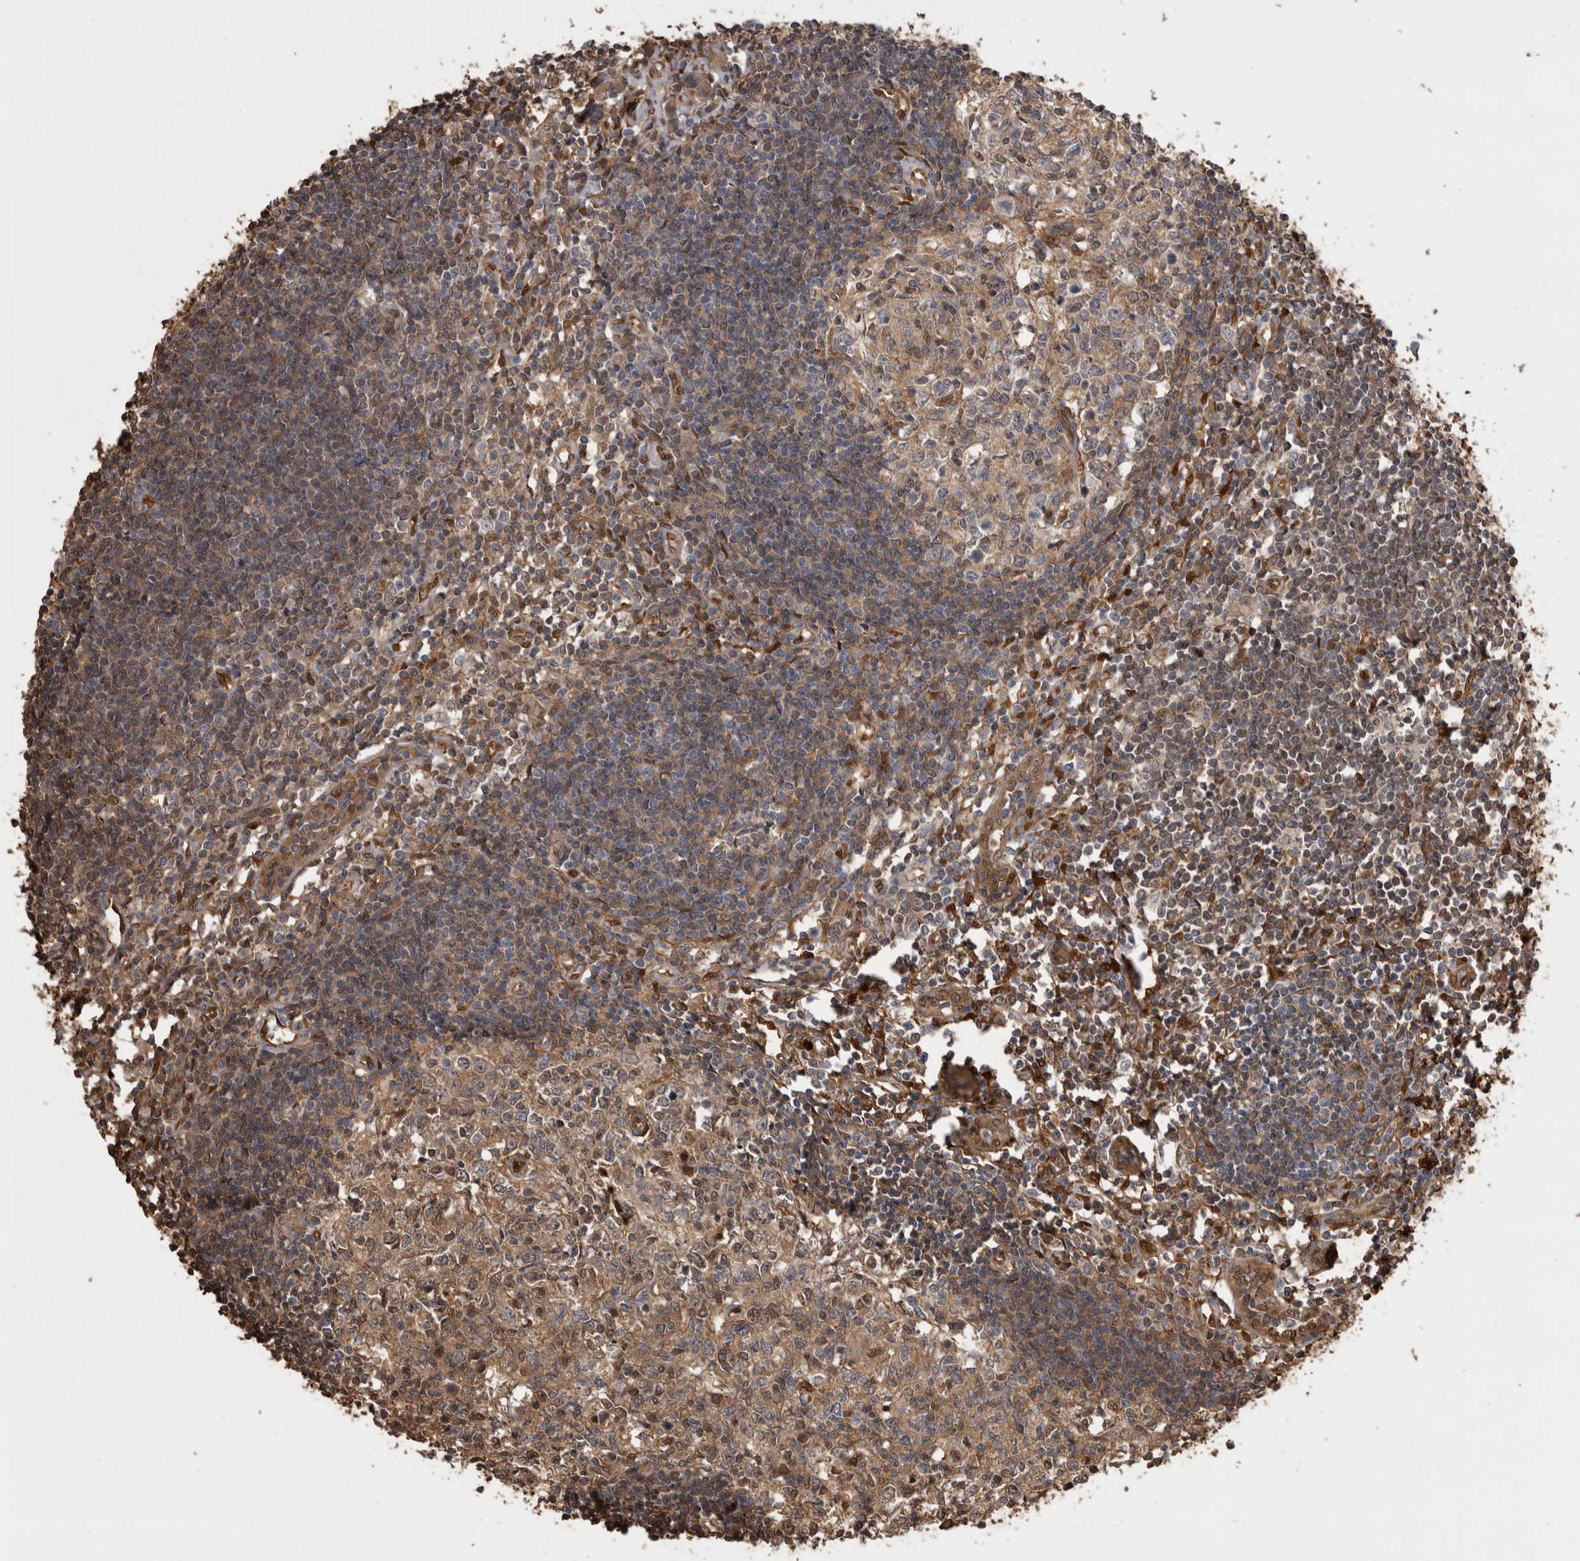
{"staining": {"intensity": "weak", "quantity": ">75%", "location": "cytoplasmic/membranous,nuclear"}, "tissue": "lymph node", "cell_type": "Germinal center cells", "image_type": "normal", "snomed": [{"axis": "morphology", "description": "Normal tissue, NOS"}, {"axis": "morphology", "description": "Malignant melanoma, Metastatic site"}, {"axis": "topography", "description": "Lymph node"}], "caption": "An IHC histopathology image of unremarkable tissue is shown. Protein staining in brown highlights weak cytoplasmic/membranous,nuclear positivity in lymph node within germinal center cells. (DAB = brown stain, brightfield microscopy at high magnification).", "gene": "LXN", "patient": {"sex": "male", "age": 41}}